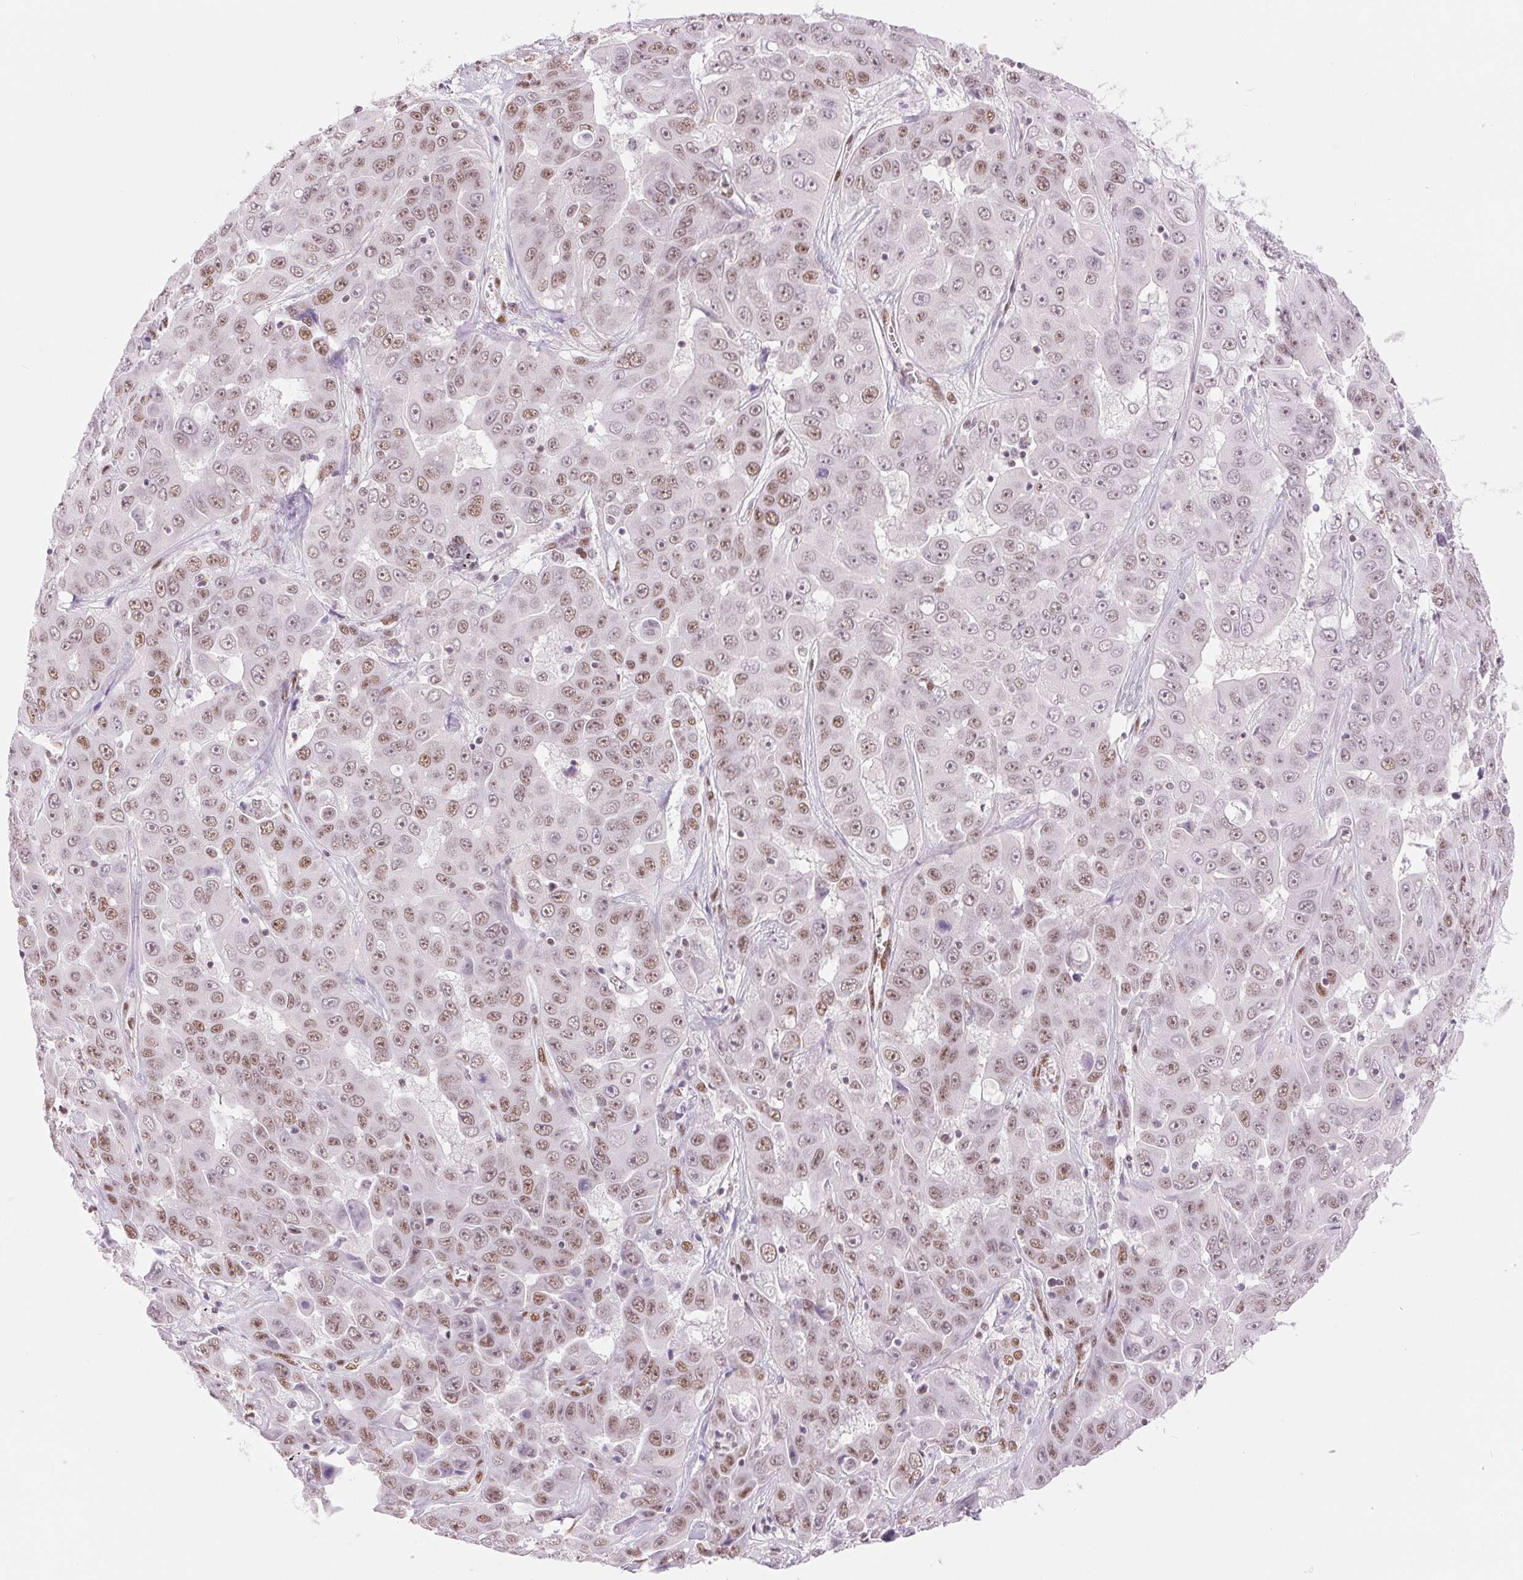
{"staining": {"intensity": "weak", "quantity": ">75%", "location": "nuclear"}, "tissue": "liver cancer", "cell_type": "Tumor cells", "image_type": "cancer", "snomed": [{"axis": "morphology", "description": "Cholangiocarcinoma"}, {"axis": "topography", "description": "Liver"}], "caption": "This is an image of immunohistochemistry (IHC) staining of cholangiocarcinoma (liver), which shows weak staining in the nuclear of tumor cells.", "gene": "ZFR2", "patient": {"sex": "female", "age": 52}}